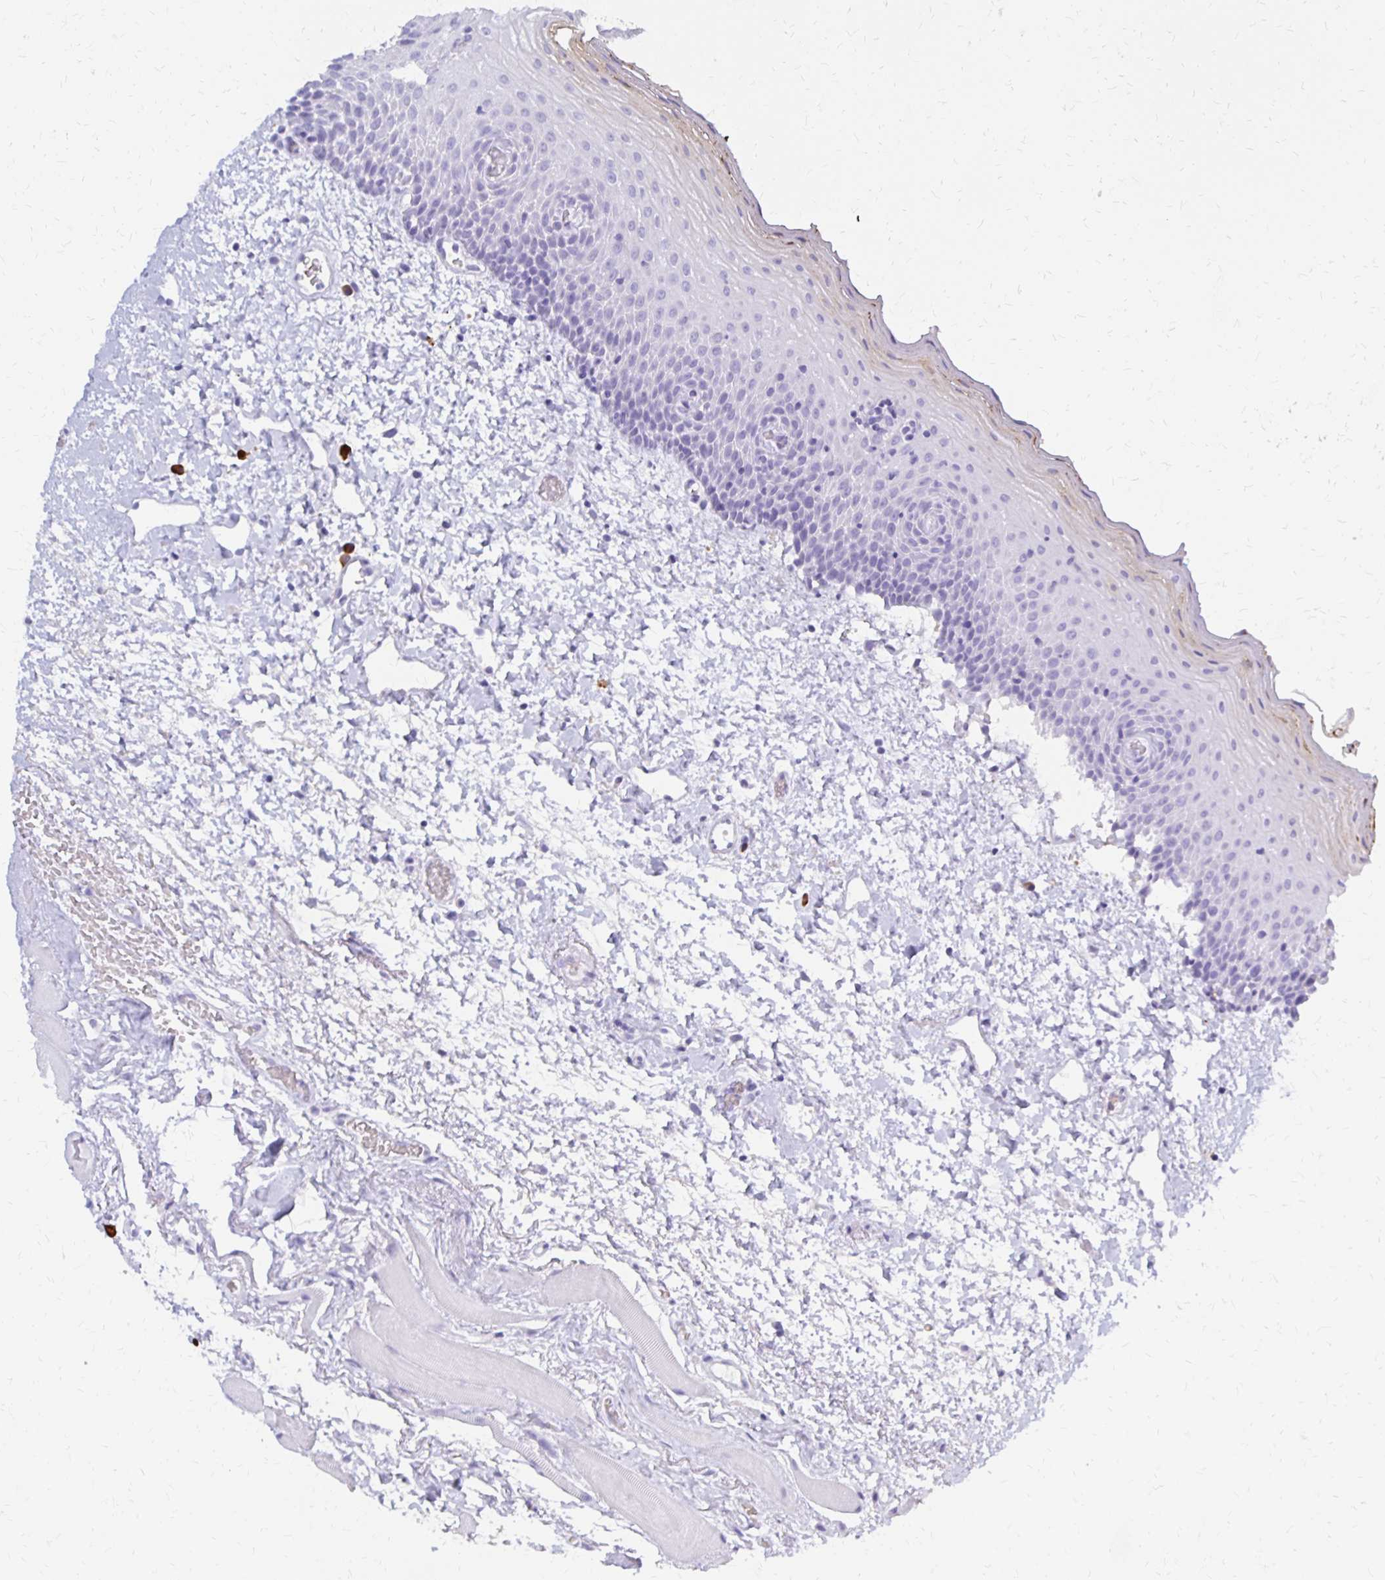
{"staining": {"intensity": "negative", "quantity": "none", "location": "none"}, "tissue": "oral mucosa", "cell_type": "Squamous epithelial cells", "image_type": "normal", "snomed": [{"axis": "morphology", "description": "Normal tissue, NOS"}, {"axis": "topography", "description": "Oral tissue"}], "caption": "Micrograph shows no significant protein expression in squamous epithelial cells of benign oral mucosa.", "gene": "FNTB", "patient": {"sex": "female", "age": 82}}